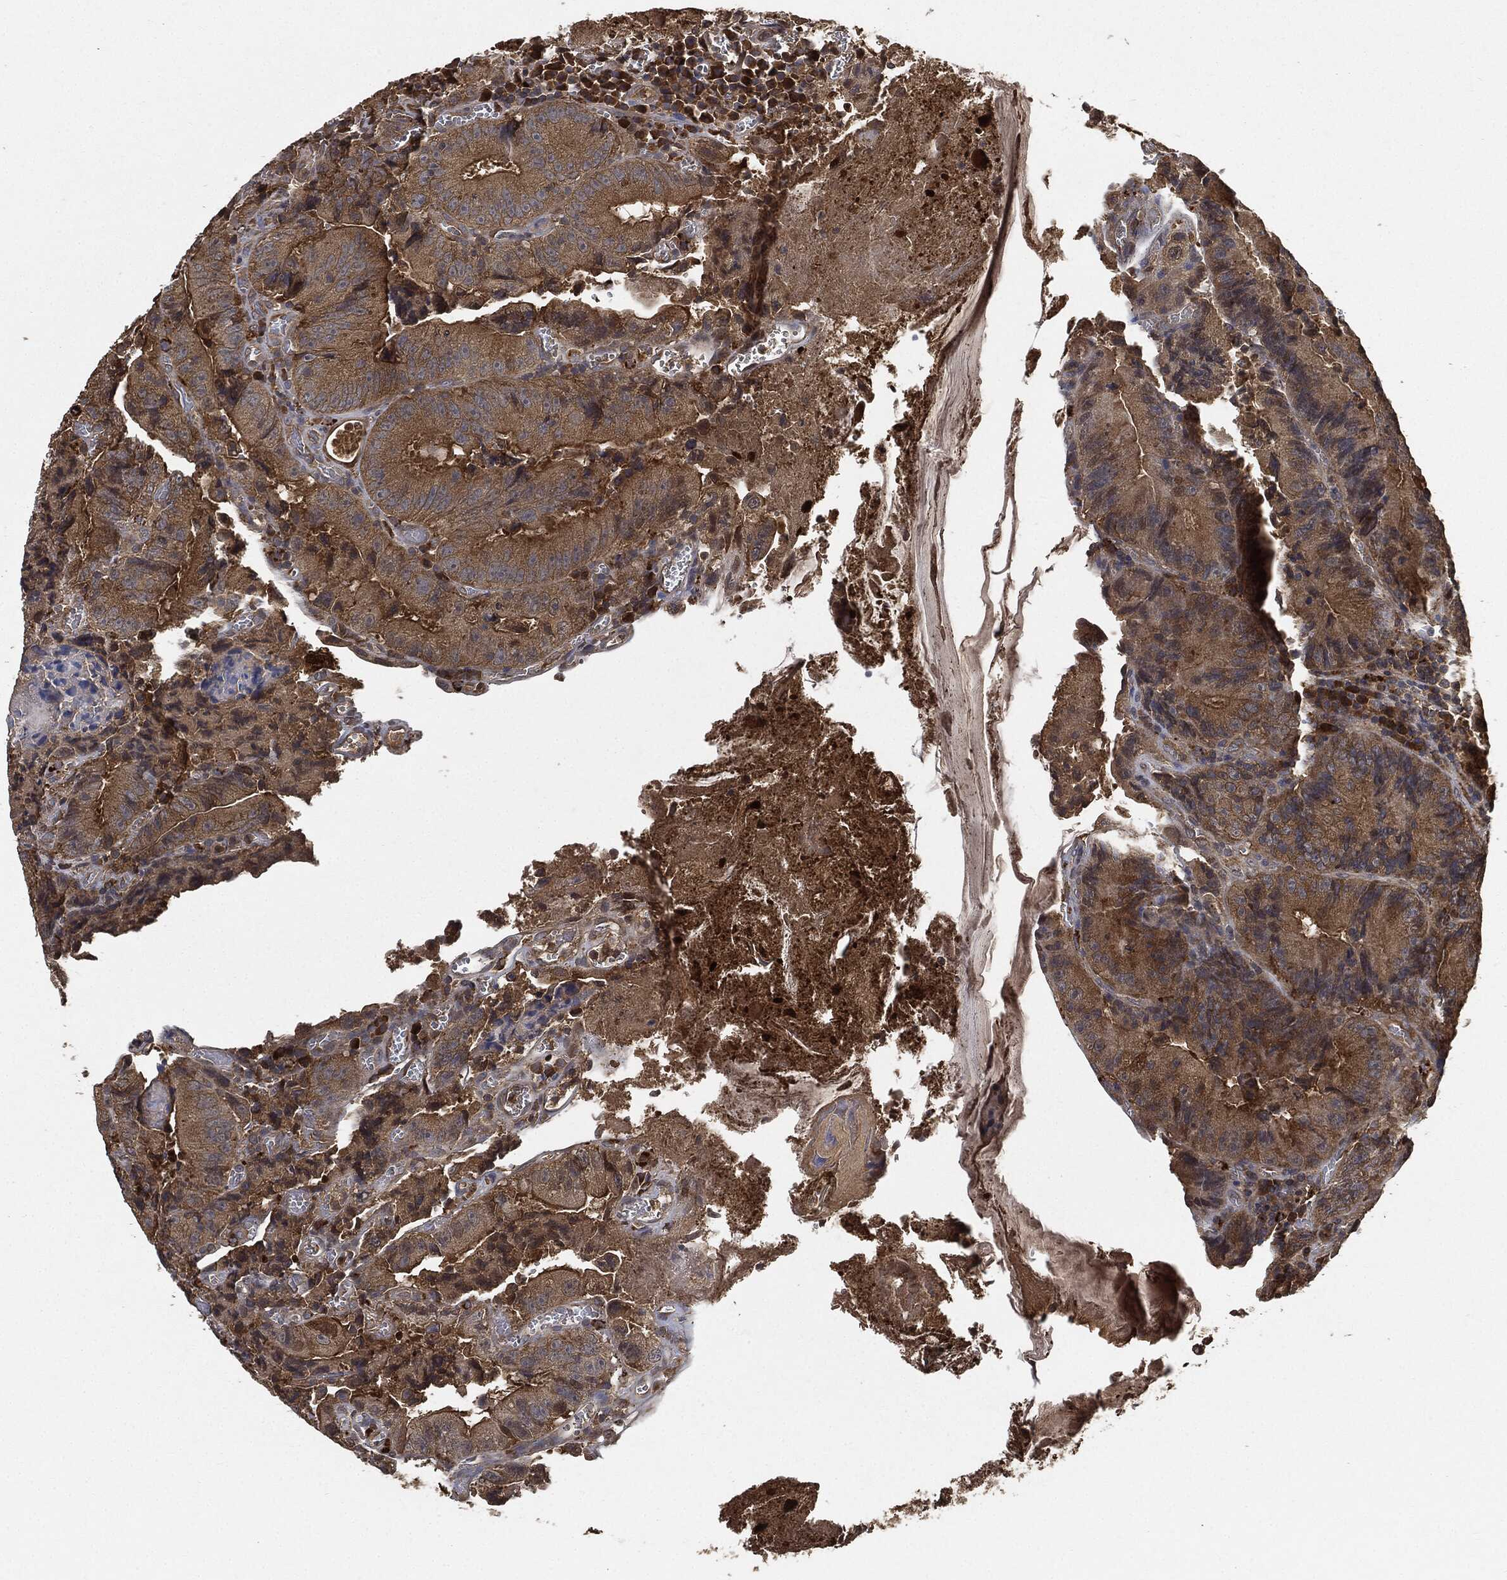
{"staining": {"intensity": "moderate", "quantity": ">75%", "location": "cytoplasmic/membranous"}, "tissue": "colorectal cancer", "cell_type": "Tumor cells", "image_type": "cancer", "snomed": [{"axis": "morphology", "description": "Adenocarcinoma, NOS"}, {"axis": "topography", "description": "Colon"}], "caption": "An image showing moderate cytoplasmic/membranous staining in approximately >75% of tumor cells in colorectal adenocarcinoma, as visualized by brown immunohistochemical staining.", "gene": "BRAF", "patient": {"sex": "female", "age": 86}}